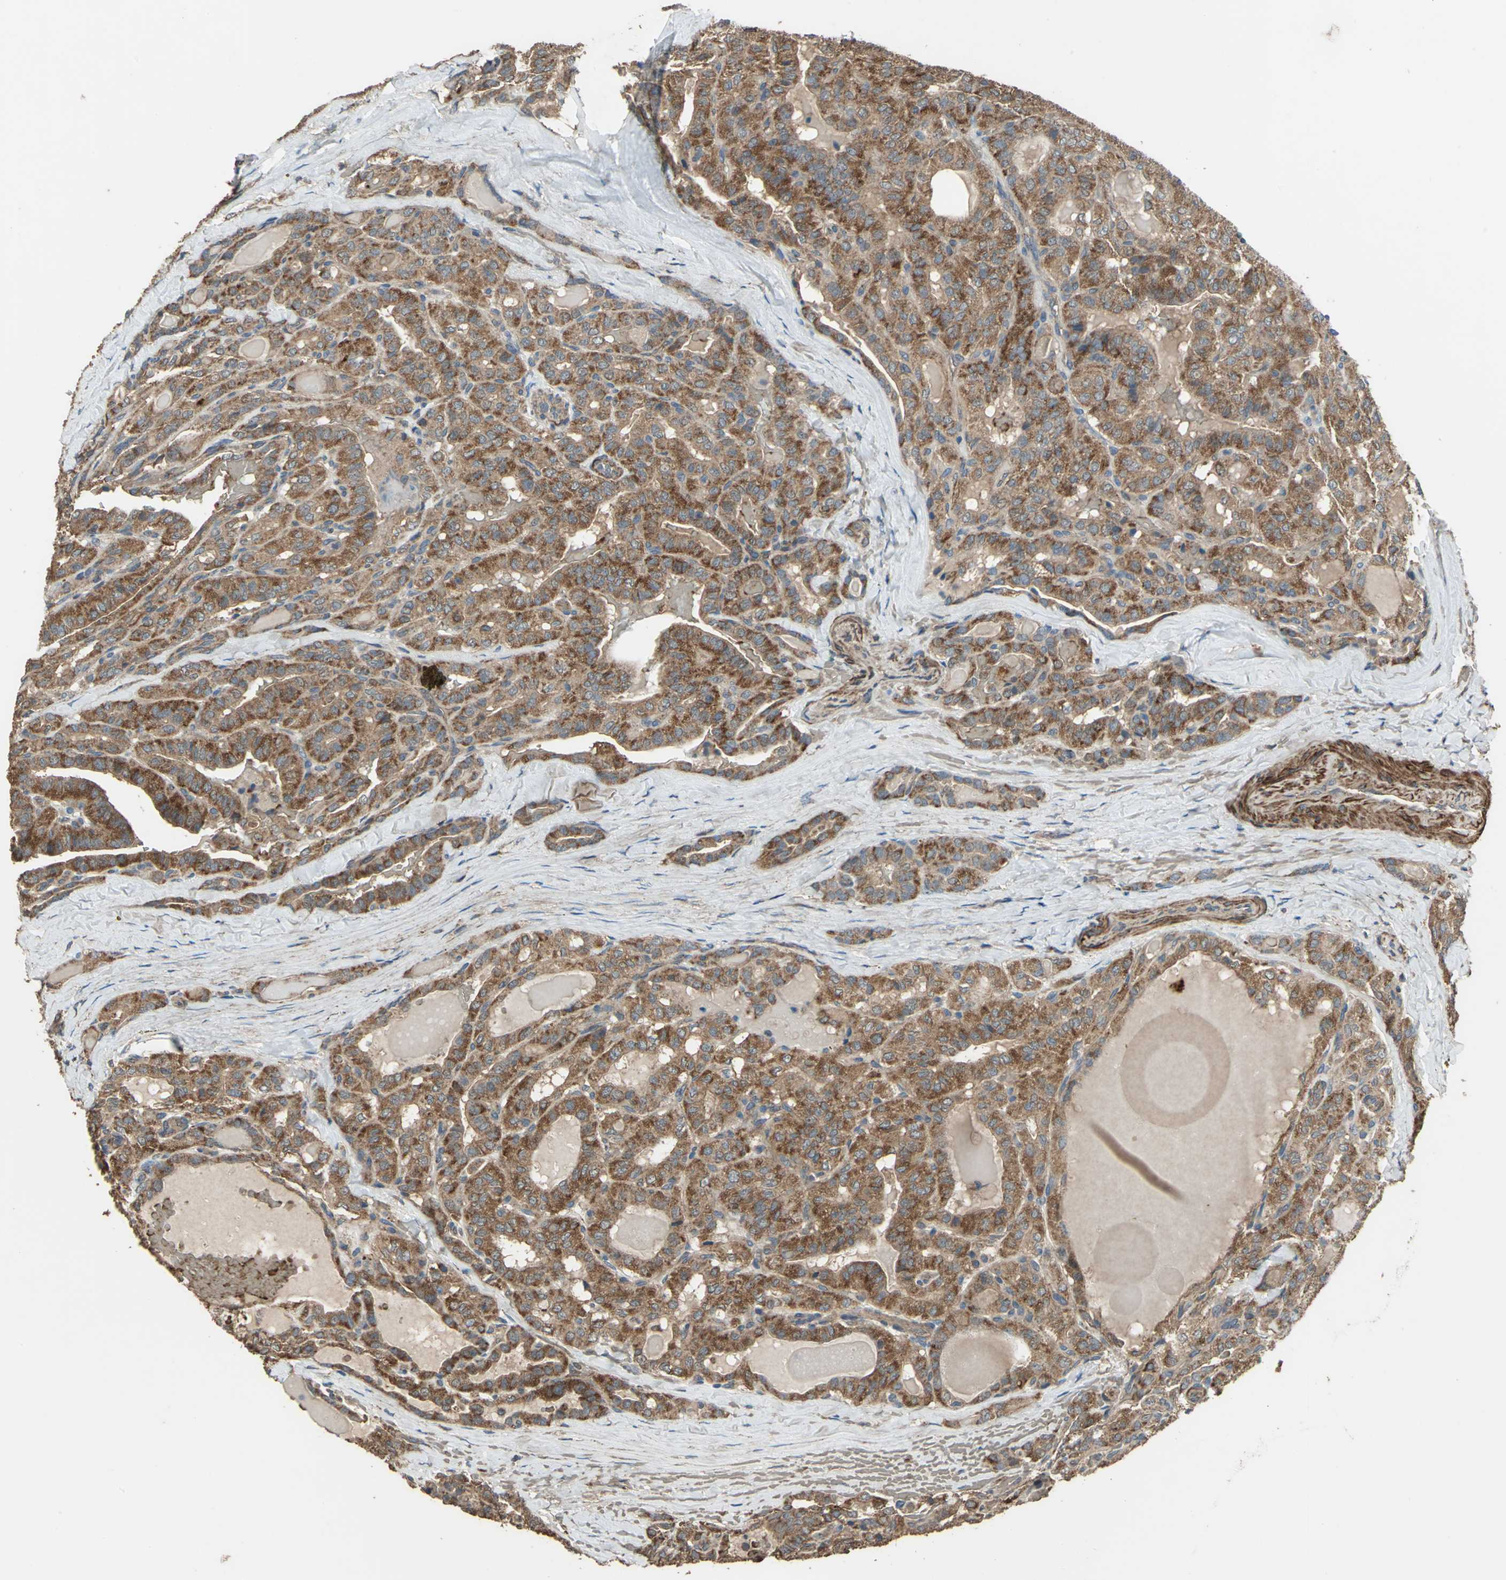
{"staining": {"intensity": "strong", "quantity": ">75%", "location": "cytoplasmic/membranous"}, "tissue": "thyroid cancer", "cell_type": "Tumor cells", "image_type": "cancer", "snomed": [{"axis": "morphology", "description": "Papillary adenocarcinoma, NOS"}, {"axis": "topography", "description": "Thyroid gland"}], "caption": "Strong cytoplasmic/membranous expression for a protein is seen in about >75% of tumor cells of thyroid papillary adenocarcinoma using immunohistochemistry (IHC).", "gene": "POLRMT", "patient": {"sex": "male", "age": 77}}